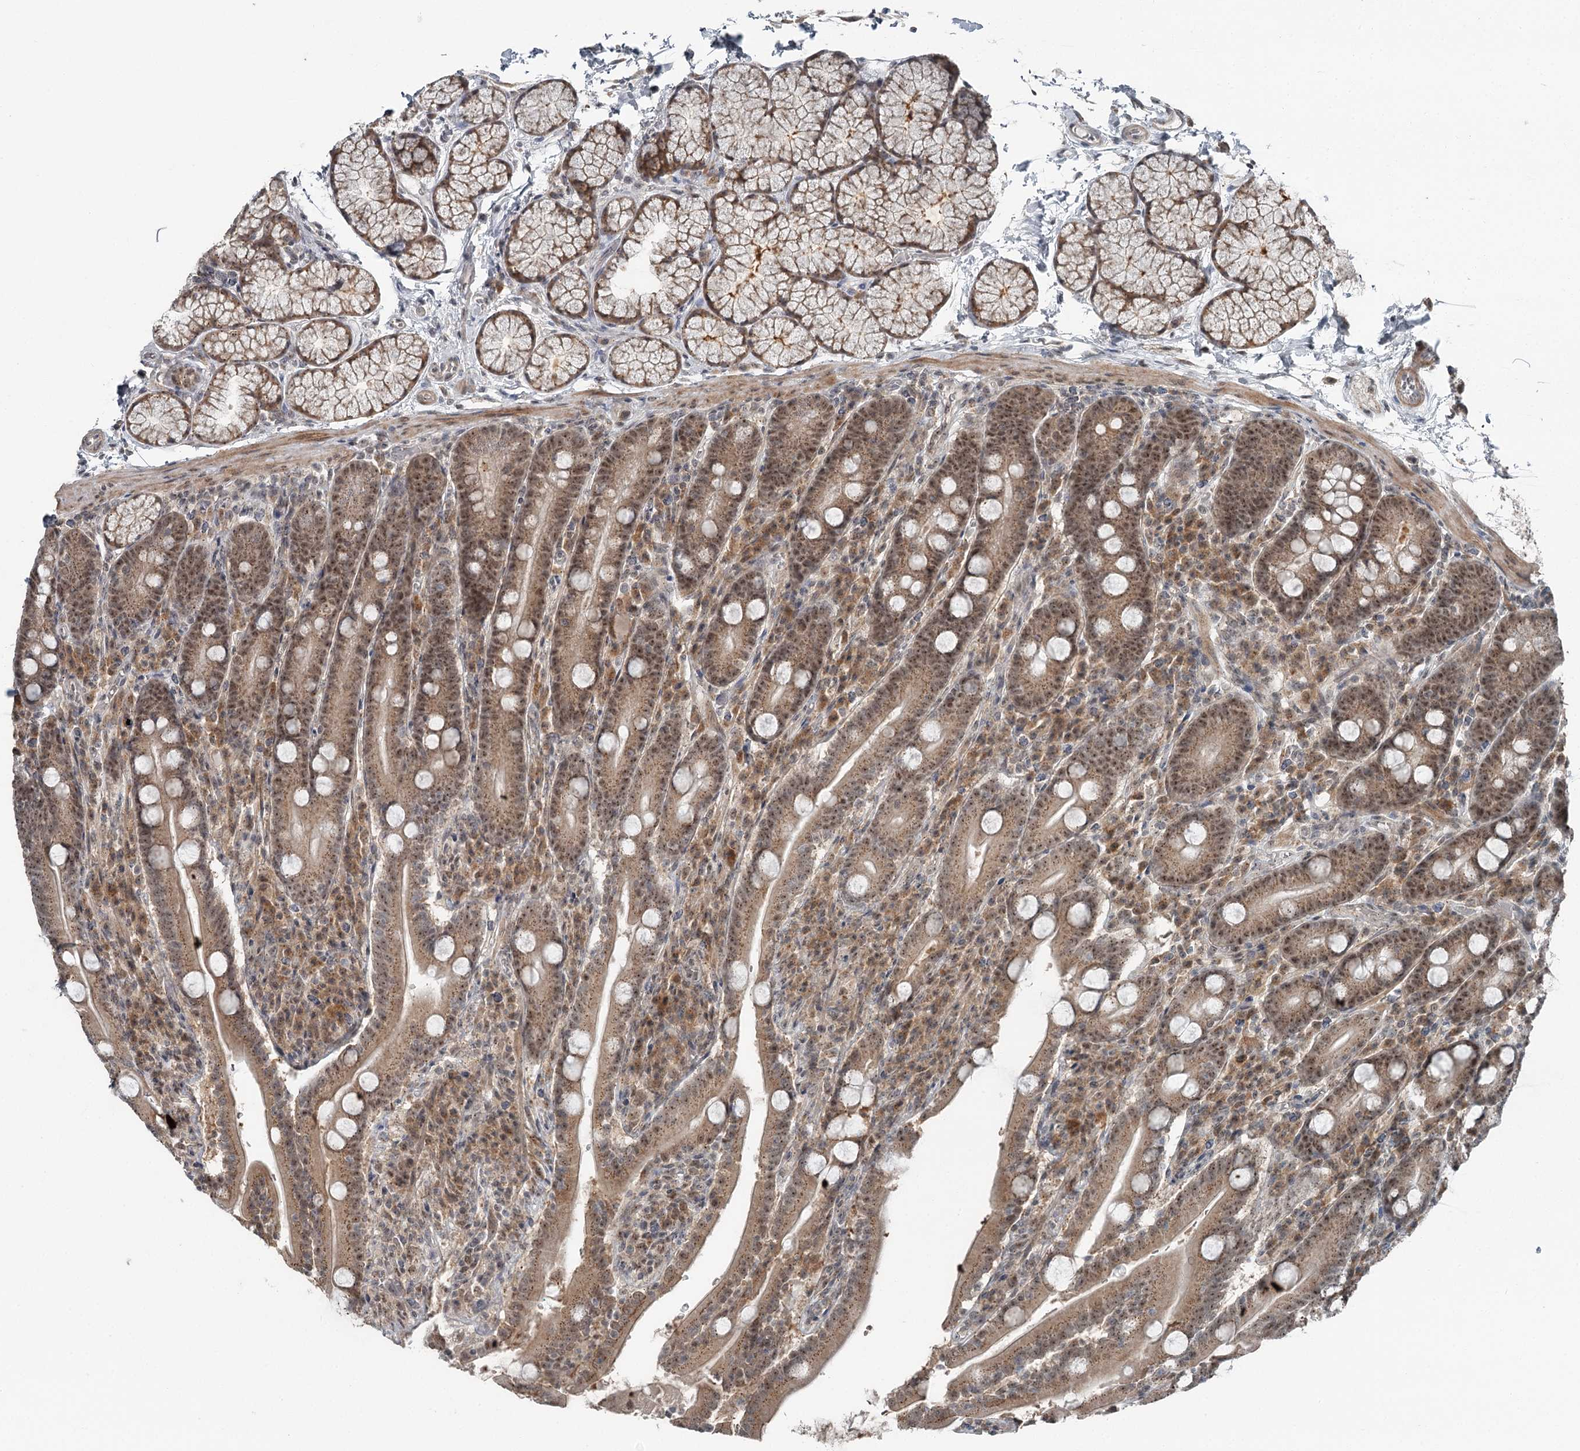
{"staining": {"intensity": "moderate", "quantity": ">75%", "location": "cytoplasmic/membranous,nuclear"}, "tissue": "duodenum", "cell_type": "Glandular cells", "image_type": "normal", "snomed": [{"axis": "morphology", "description": "Normal tissue, NOS"}, {"axis": "topography", "description": "Duodenum"}], "caption": "Glandular cells display medium levels of moderate cytoplasmic/membranous,nuclear positivity in approximately >75% of cells in unremarkable duodenum. Using DAB (brown) and hematoxylin (blue) stains, captured at high magnification using brightfield microscopy.", "gene": "EXOSC1", "patient": {"sex": "male", "age": 35}}